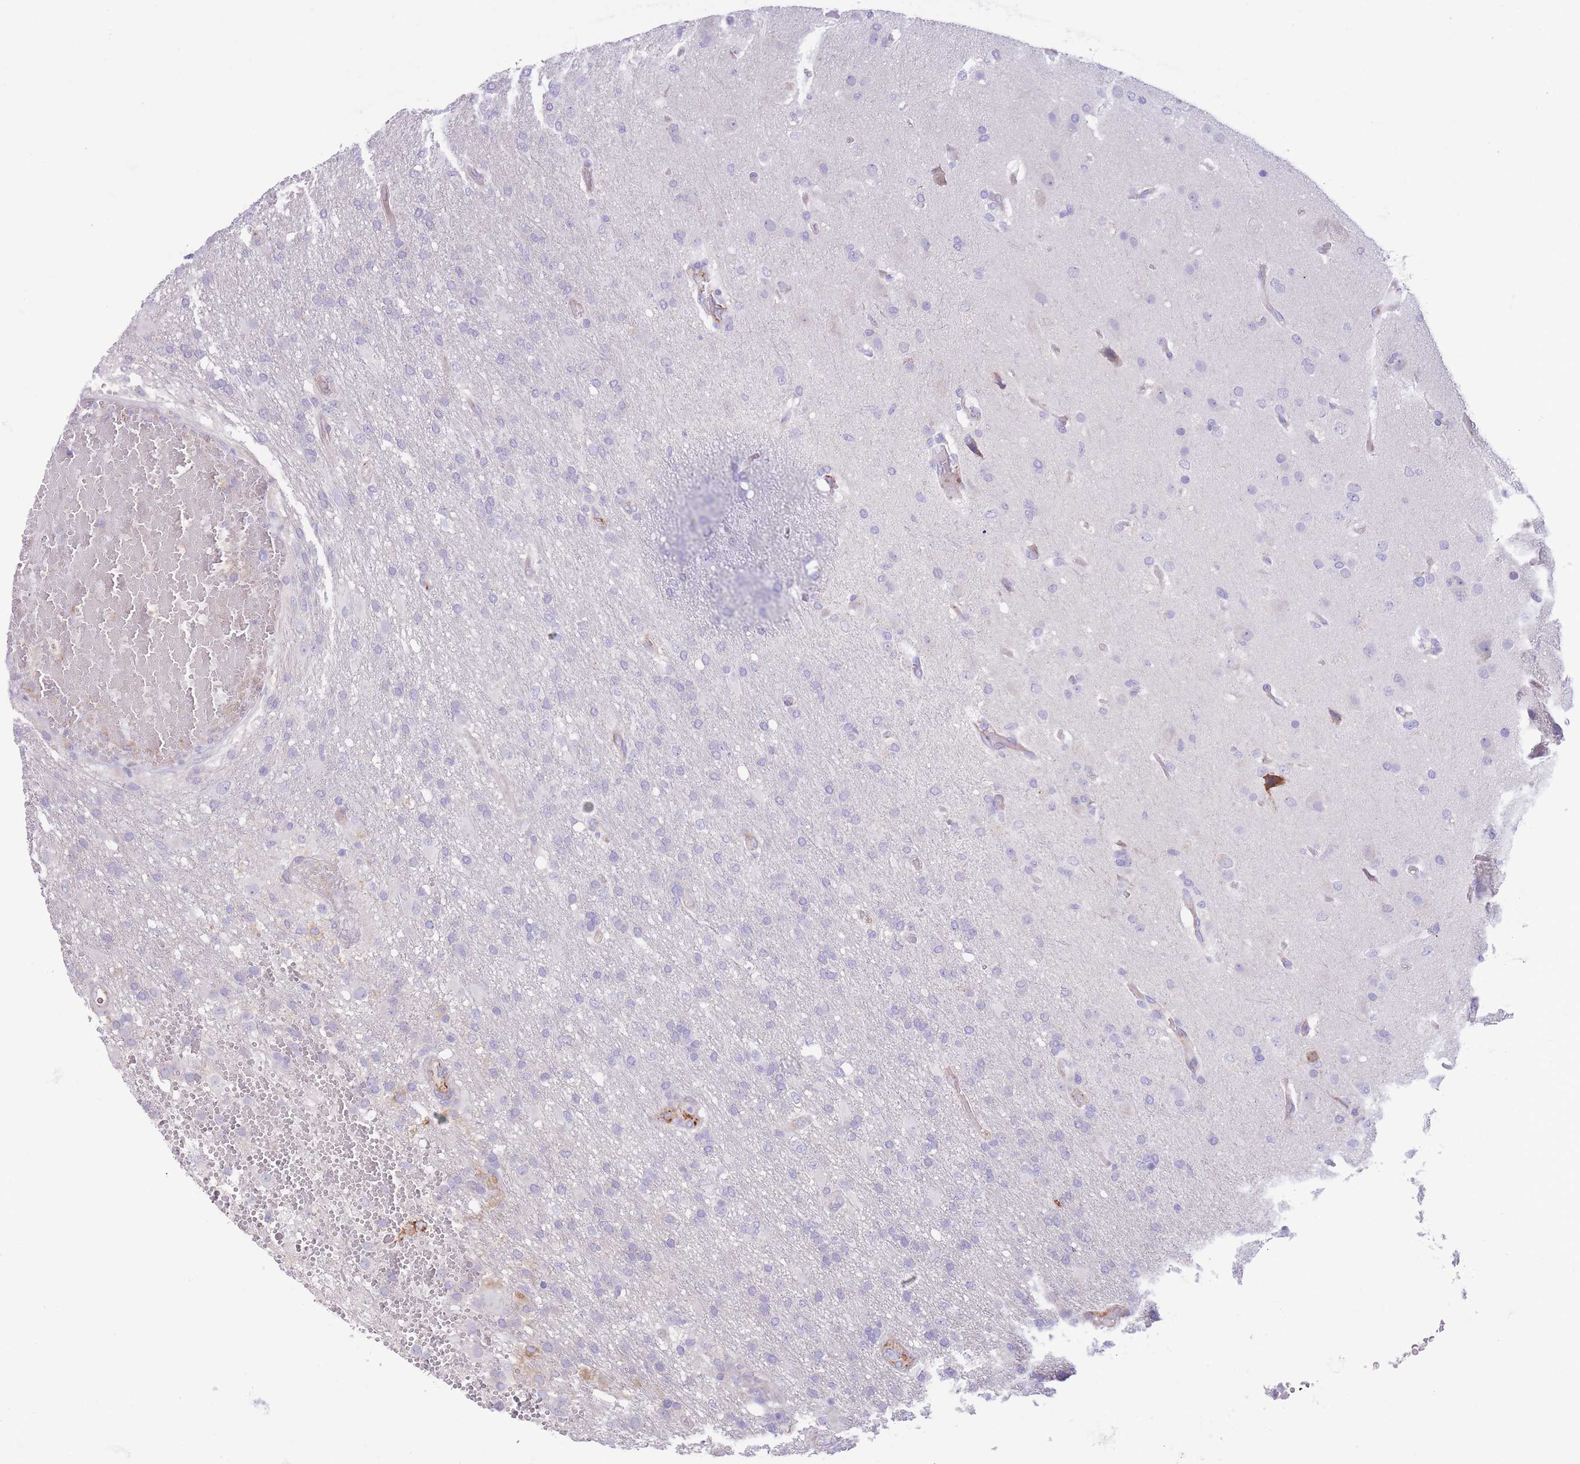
{"staining": {"intensity": "negative", "quantity": "none", "location": "none"}, "tissue": "glioma", "cell_type": "Tumor cells", "image_type": "cancer", "snomed": [{"axis": "morphology", "description": "Glioma, malignant, High grade"}, {"axis": "topography", "description": "Brain"}], "caption": "Human glioma stained for a protein using immunohistochemistry shows no positivity in tumor cells.", "gene": "DET1", "patient": {"sex": "female", "age": 74}}